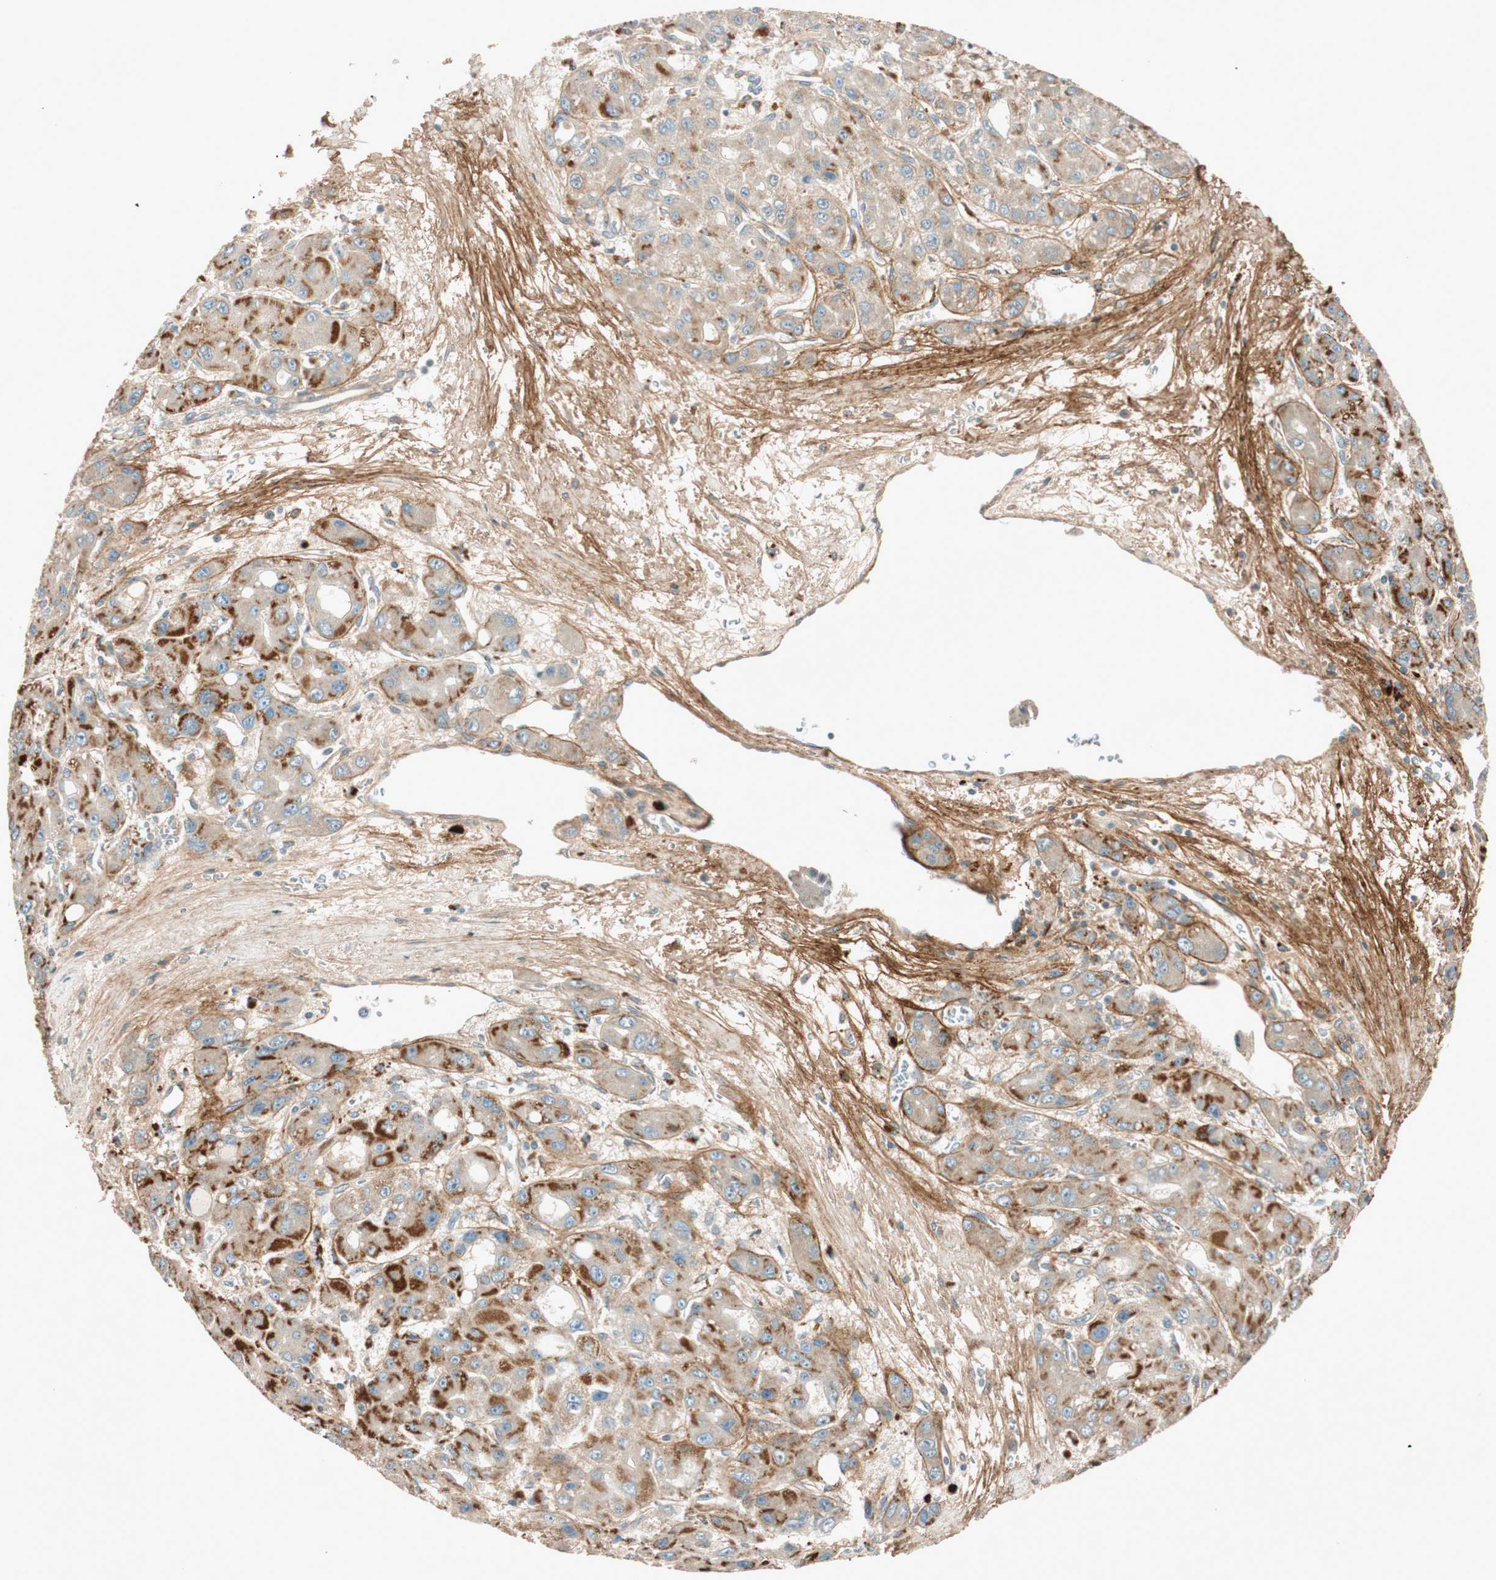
{"staining": {"intensity": "strong", "quantity": ">75%", "location": "cytoplasmic/membranous"}, "tissue": "liver cancer", "cell_type": "Tumor cells", "image_type": "cancer", "snomed": [{"axis": "morphology", "description": "Carcinoma, Hepatocellular, NOS"}, {"axis": "topography", "description": "Liver"}], "caption": "There is high levels of strong cytoplasmic/membranous expression in tumor cells of hepatocellular carcinoma (liver), as demonstrated by immunohistochemical staining (brown color).", "gene": "EPHA6", "patient": {"sex": "male", "age": 55}}